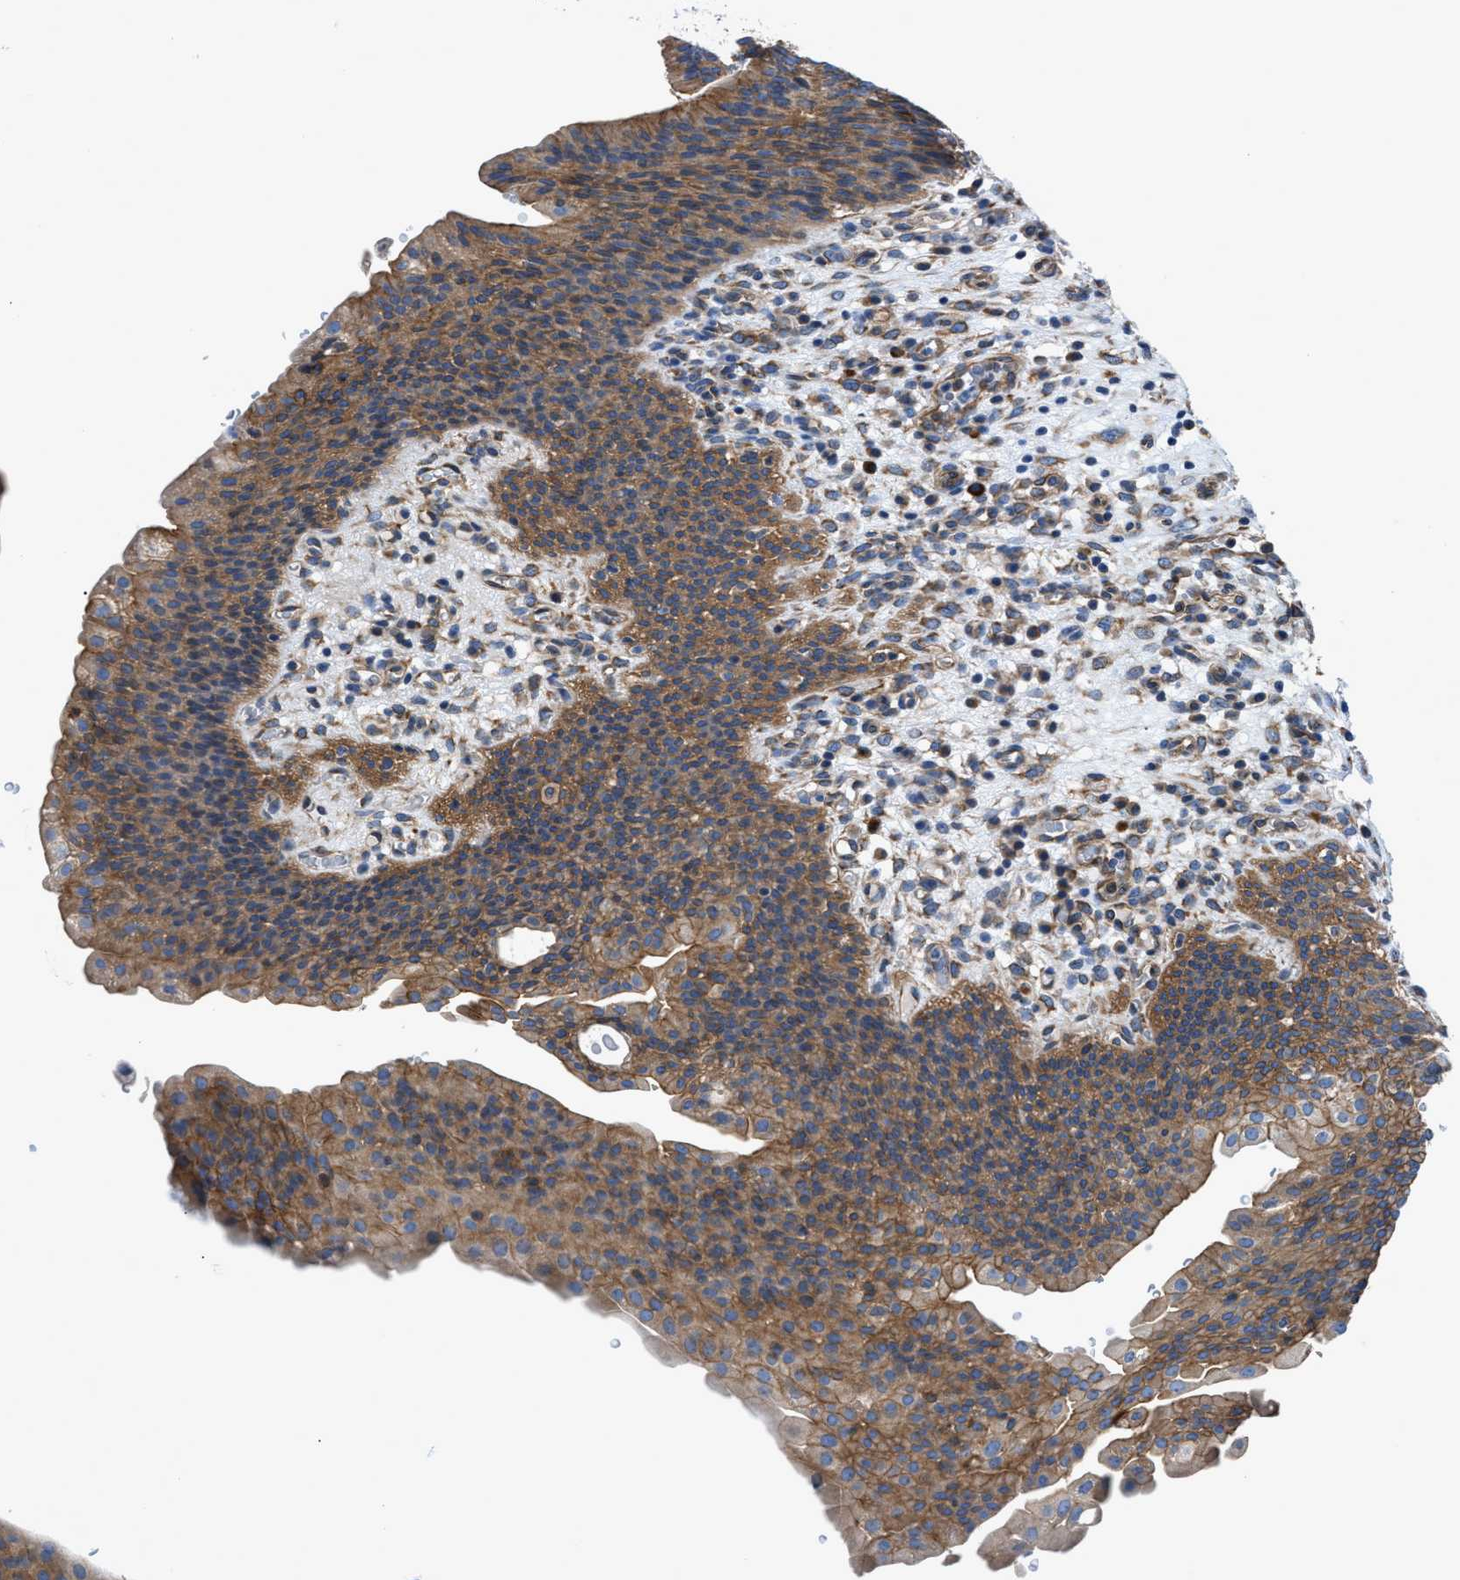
{"staining": {"intensity": "moderate", "quantity": ">75%", "location": "cytoplasmic/membranous"}, "tissue": "urothelial cancer", "cell_type": "Tumor cells", "image_type": "cancer", "snomed": [{"axis": "morphology", "description": "Urothelial carcinoma, Low grade"}, {"axis": "topography", "description": "Smooth muscle"}, {"axis": "topography", "description": "Urinary bladder"}], "caption": "Protein expression analysis of urothelial cancer demonstrates moderate cytoplasmic/membranous positivity in approximately >75% of tumor cells.", "gene": "DMAC1", "patient": {"sex": "male", "age": 60}}